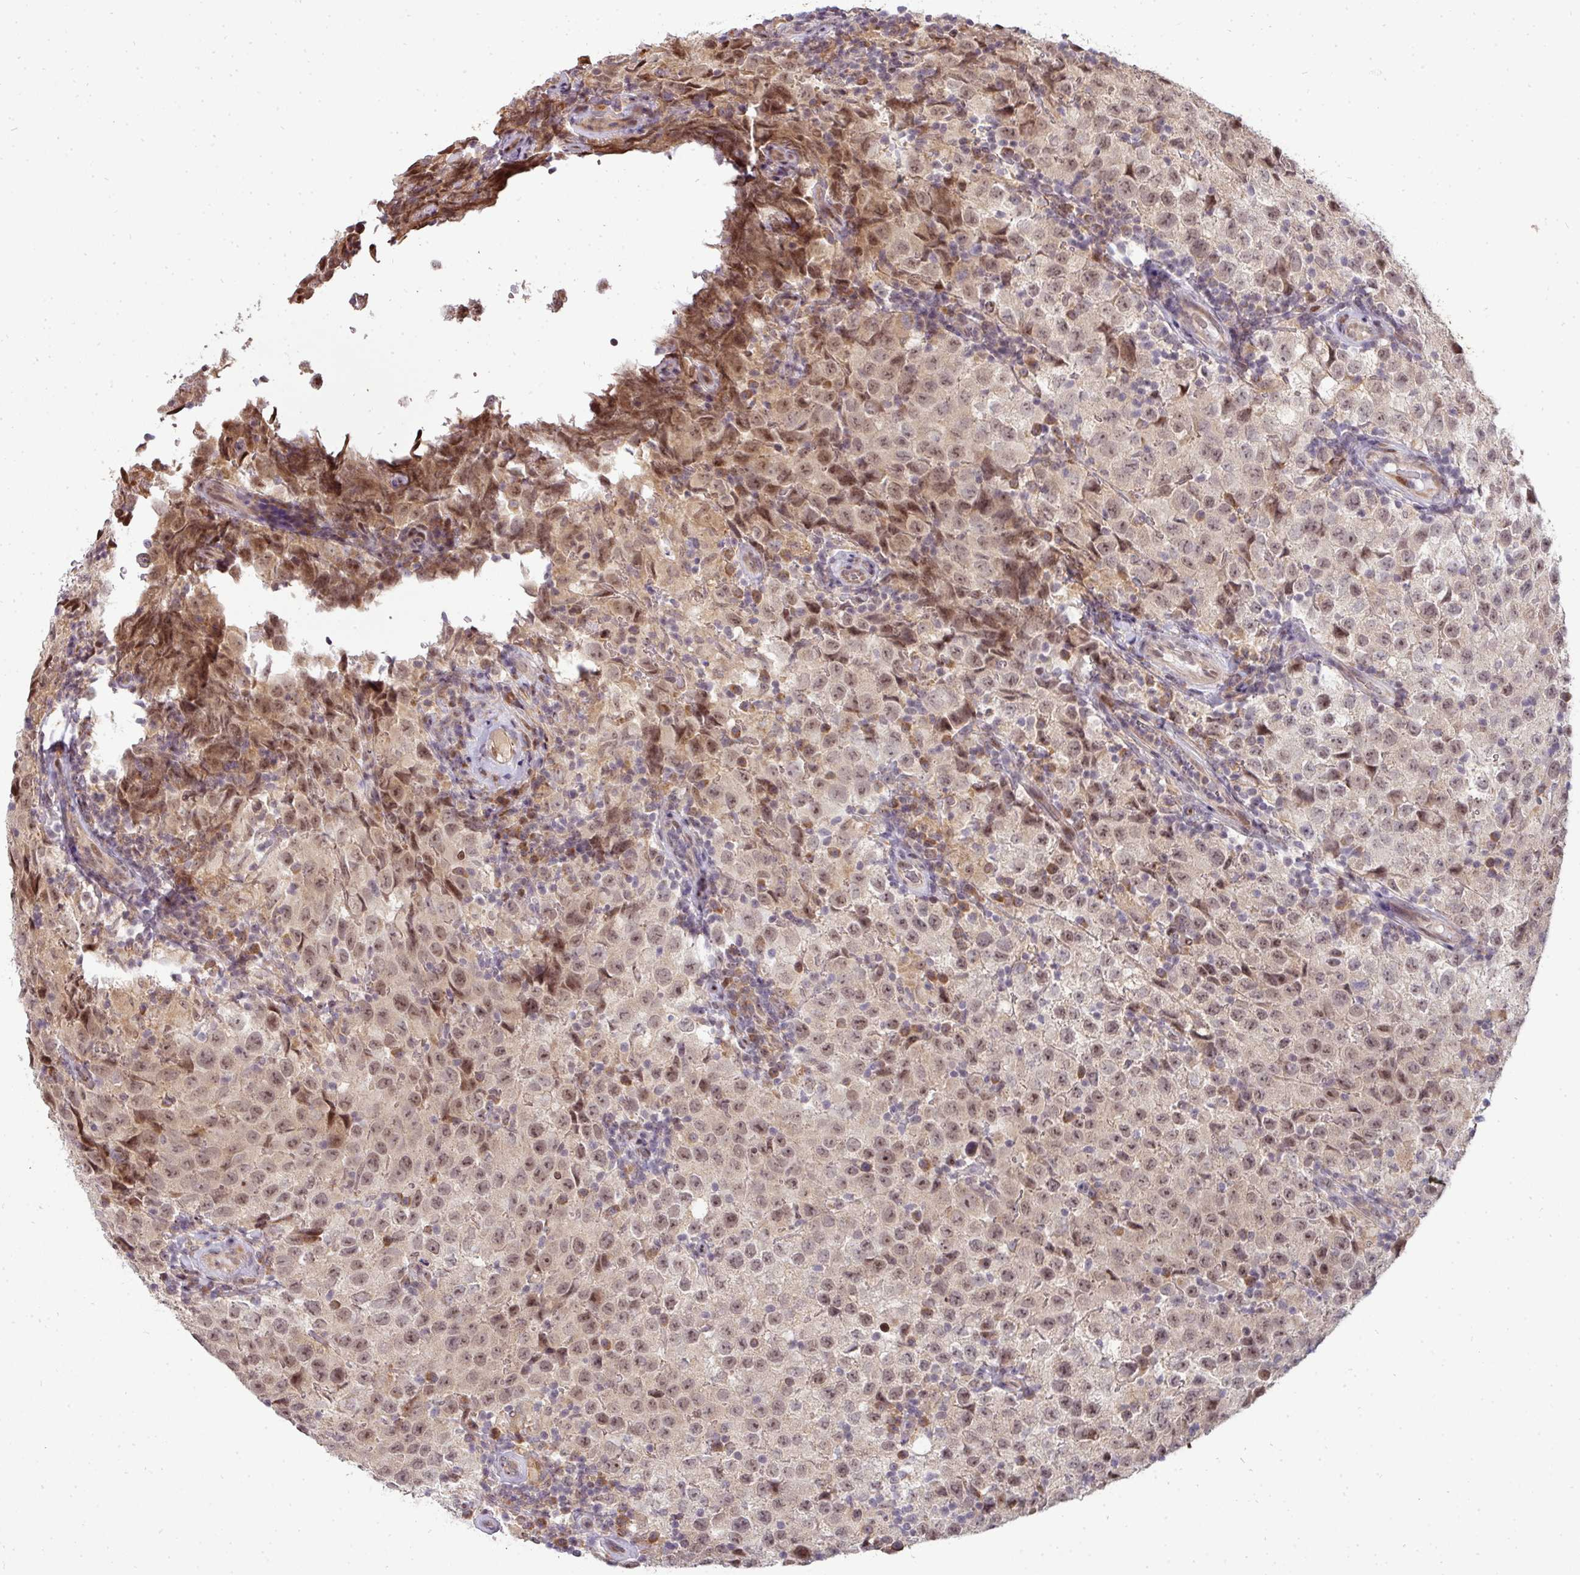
{"staining": {"intensity": "moderate", "quantity": ">75%", "location": "nuclear"}, "tissue": "testis cancer", "cell_type": "Tumor cells", "image_type": "cancer", "snomed": [{"axis": "morphology", "description": "Seminoma, NOS"}, {"axis": "morphology", "description": "Carcinoma, Embryonal, NOS"}, {"axis": "topography", "description": "Testis"}], "caption": "About >75% of tumor cells in human seminoma (testis) show moderate nuclear protein positivity as visualized by brown immunohistochemical staining.", "gene": "PATZ1", "patient": {"sex": "male", "age": 41}}